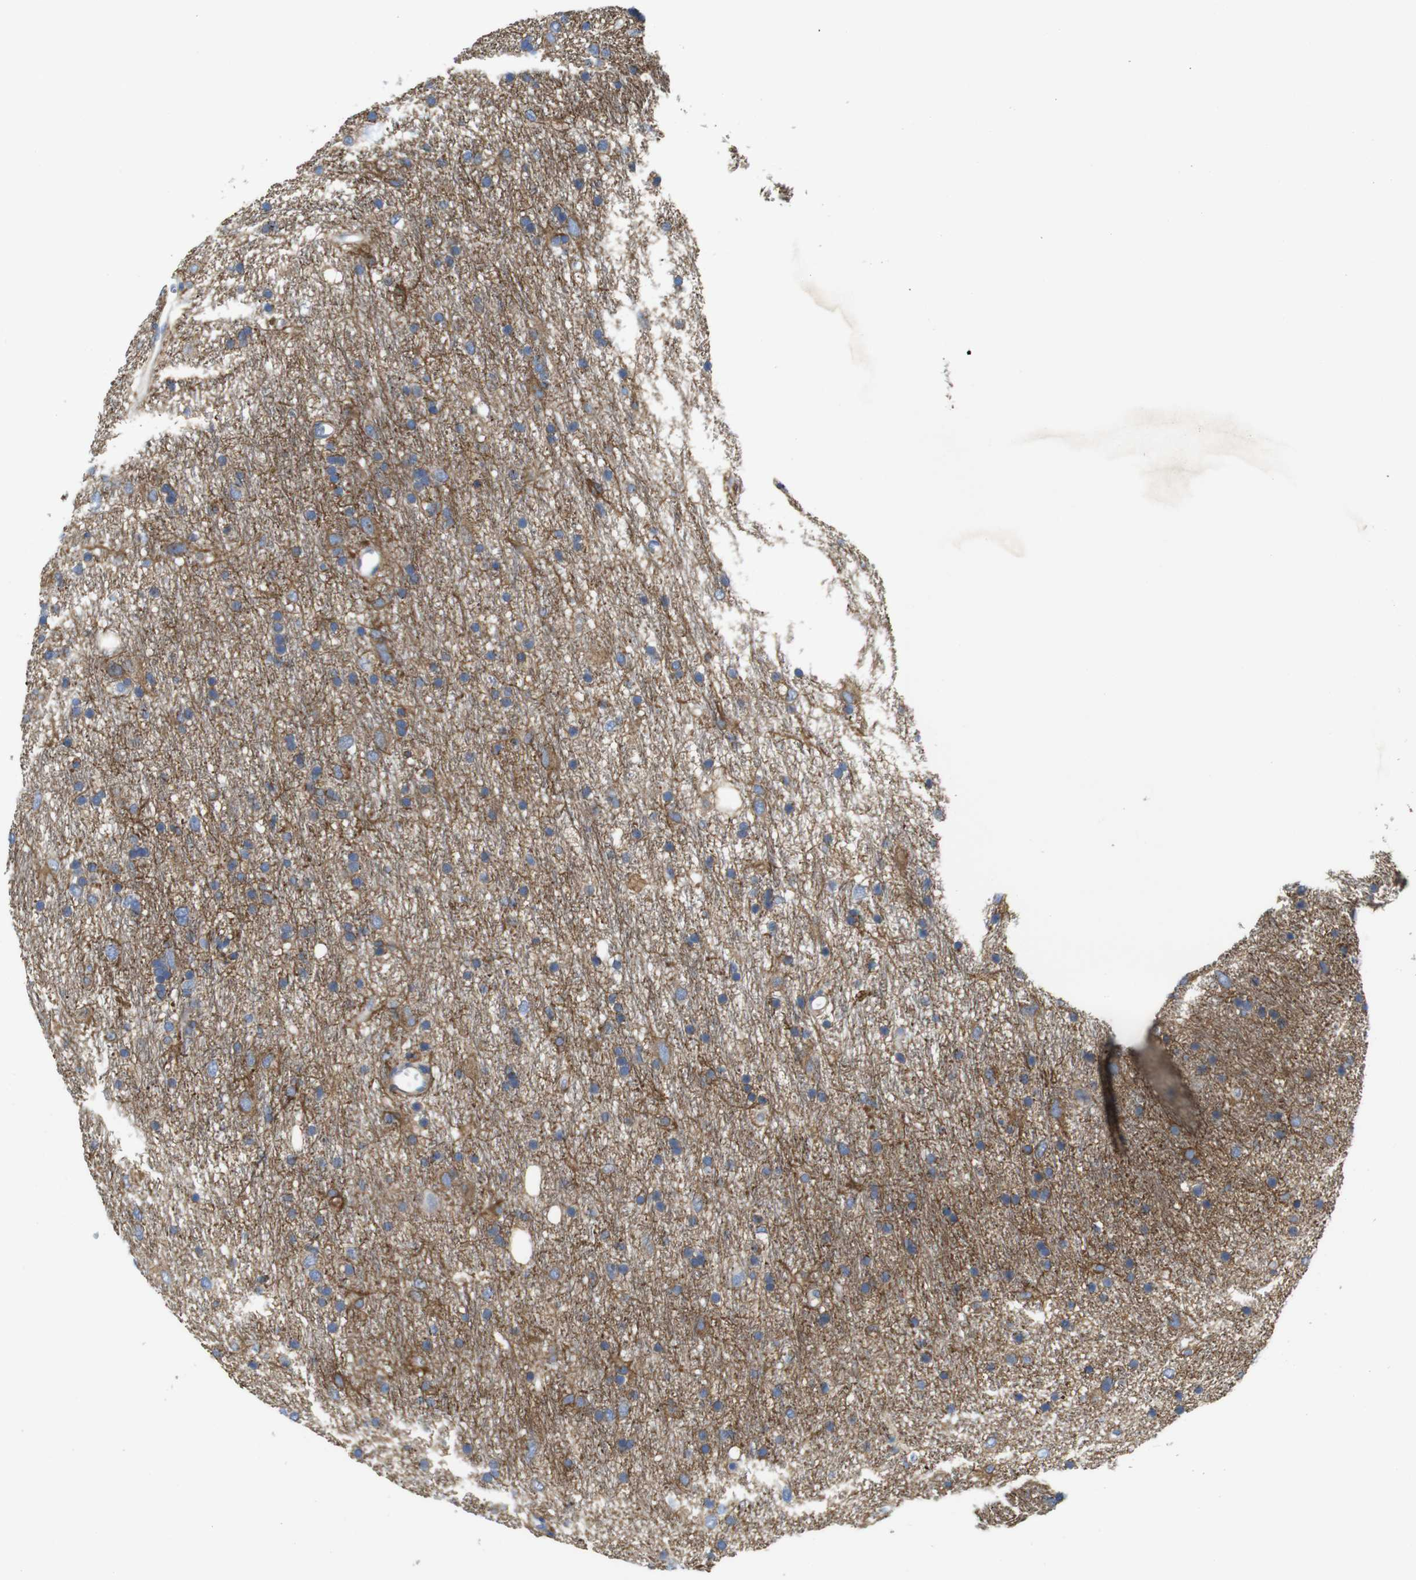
{"staining": {"intensity": "negative", "quantity": "none", "location": "none"}, "tissue": "glioma", "cell_type": "Tumor cells", "image_type": "cancer", "snomed": [{"axis": "morphology", "description": "Glioma, malignant, Low grade"}, {"axis": "topography", "description": "Brain"}], "caption": "Malignant low-grade glioma stained for a protein using immunohistochemistry (IHC) demonstrates no expression tumor cells.", "gene": "PDCD1LG2", "patient": {"sex": "male", "age": 77}}